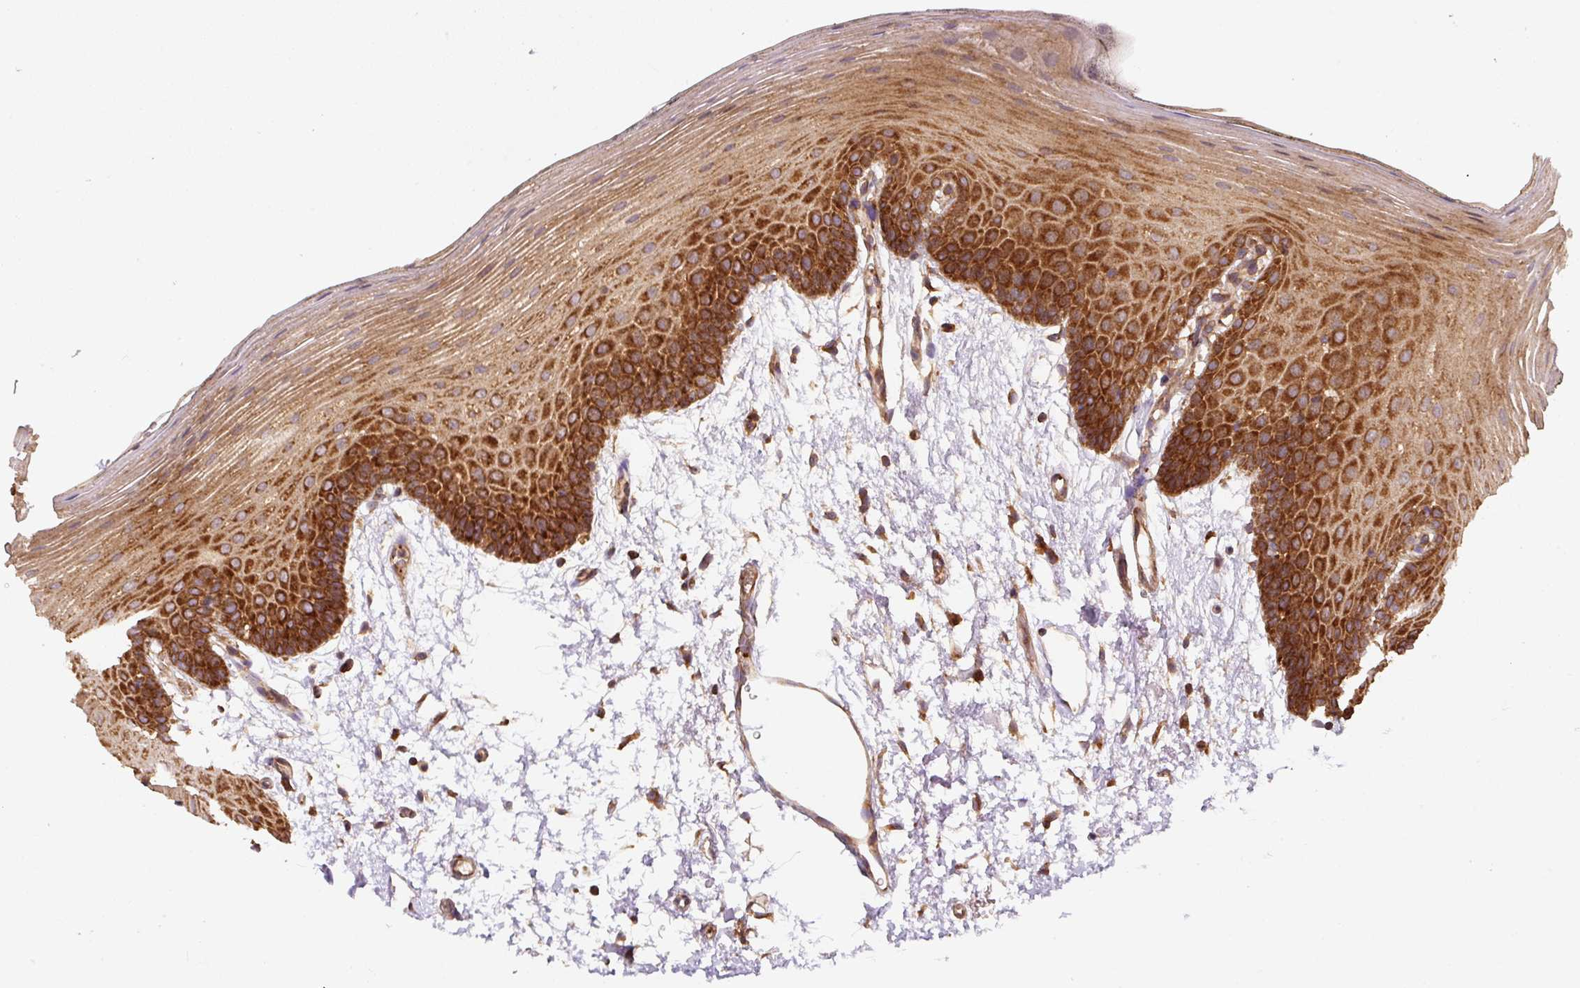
{"staining": {"intensity": "strong", "quantity": ">75%", "location": "cytoplasmic/membranous"}, "tissue": "oral mucosa", "cell_type": "Squamous epithelial cells", "image_type": "normal", "snomed": [{"axis": "morphology", "description": "Normal tissue, NOS"}, {"axis": "morphology", "description": "Squamous cell carcinoma, NOS"}, {"axis": "topography", "description": "Oral tissue"}, {"axis": "topography", "description": "Head-Neck"}], "caption": "Protein staining reveals strong cytoplasmic/membranous staining in about >75% of squamous epithelial cells in normal oral mucosa. The staining was performed using DAB, with brown indicating positive protein expression. Nuclei are stained blue with hematoxylin.", "gene": "EIF2S2", "patient": {"sex": "female", "age": 81}}